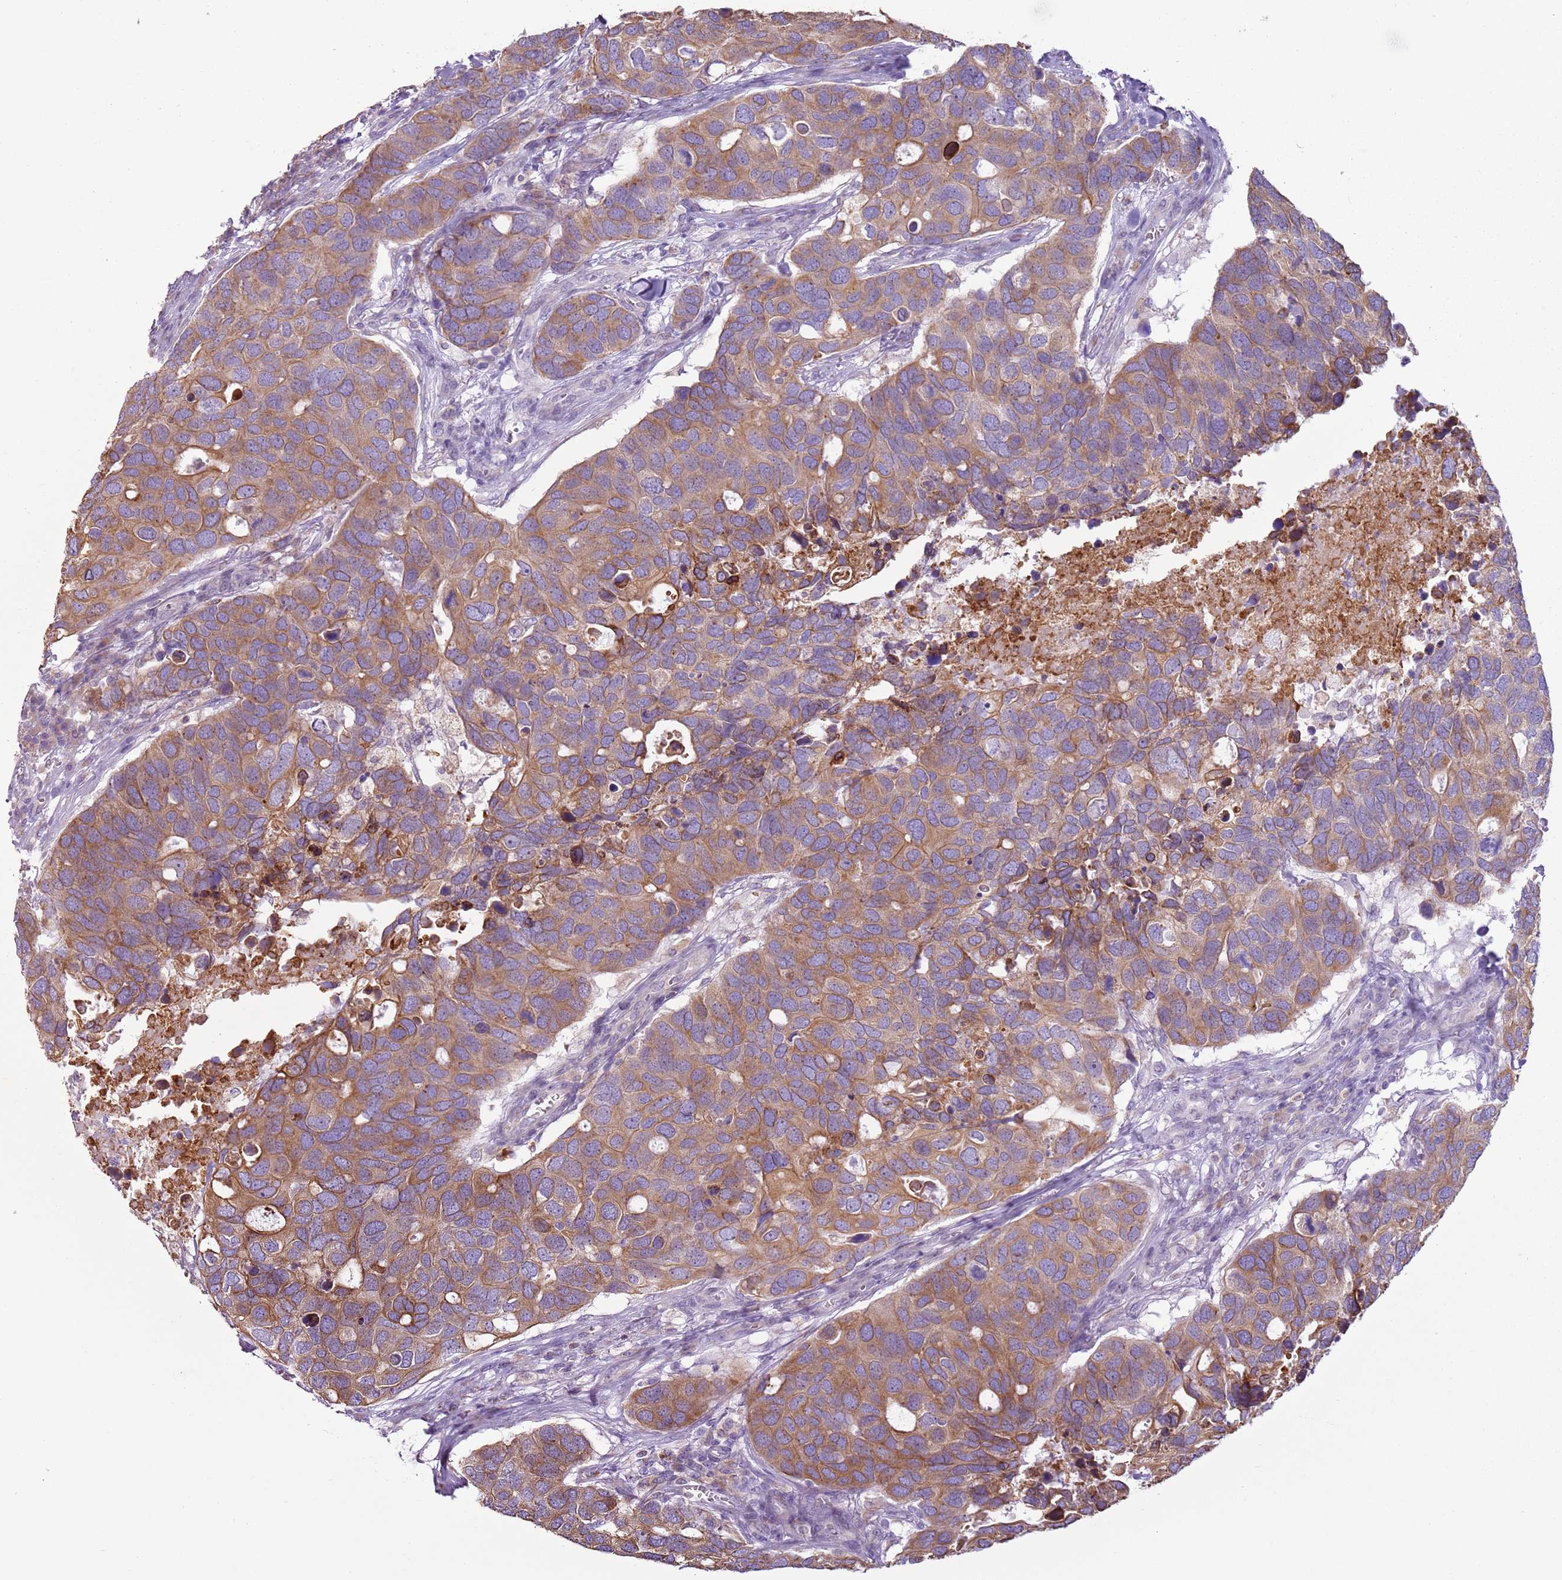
{"staining": {"intensity": "moderate", "quantity": ">75%", "location": "cytoplasmic/membranous"}, "tissue": "breast cancer", "cell_type": "Tumor cells", "image_type": "cancer", "snomed": [{"axis": "morphology", "description": "Duct carcinoma"}, {"axis": "topography", "description": "Breast"}], "caption": "A photomicrograph of human breast cancer stained for a protein shows moderate cytoplasmic/membranous brown staining in tumor cells. The protein of interest is stained brown, and the nuclei are stained in blue (DAB (3,3'-diaminobenzidine) IHC with brightfield microscopy, high magnification).", "gene": "OAF", "patient": {"sex": "female", "age": 83}}